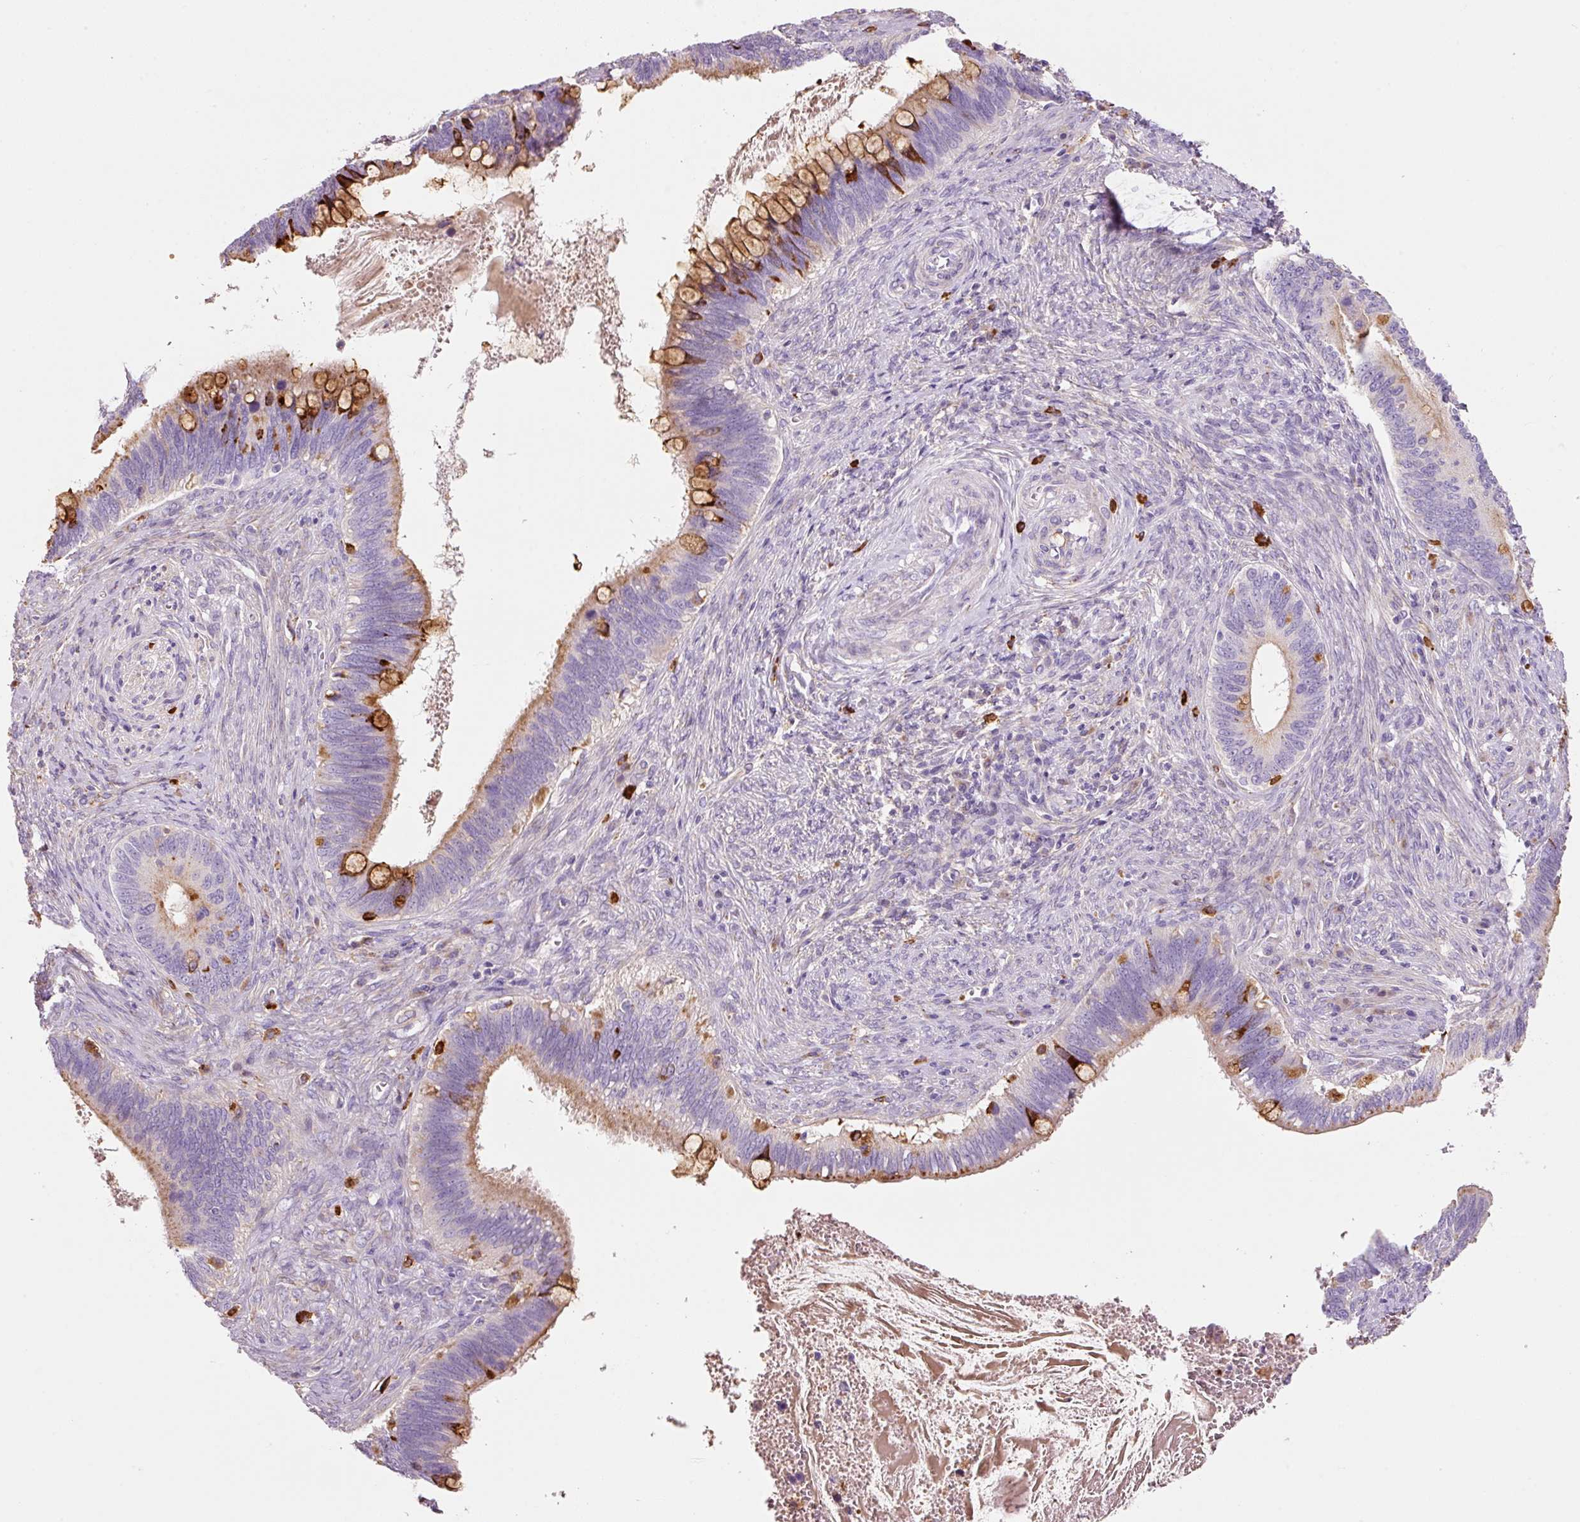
{"staining": {"intensity": "moderate", "quantity": "25%-75%", "location": "cytoplasmic/membranous"}, "tissue": "cervical cancer", "cell_type": "Tumor cells", "image_type": "cancer", "snomed": [{"axis": "morphology", "description": "Adenocarcinoma, NOS"}, {"axis": "topography", "description": "Cervix"}], "caption": "Tumor cells show moderate cytoplasmic/membranous staining in approximately 25%-75% of cells in cervical cancer.", "gene": "TMC8", "patient": {"sex": "female", "age": 42}}